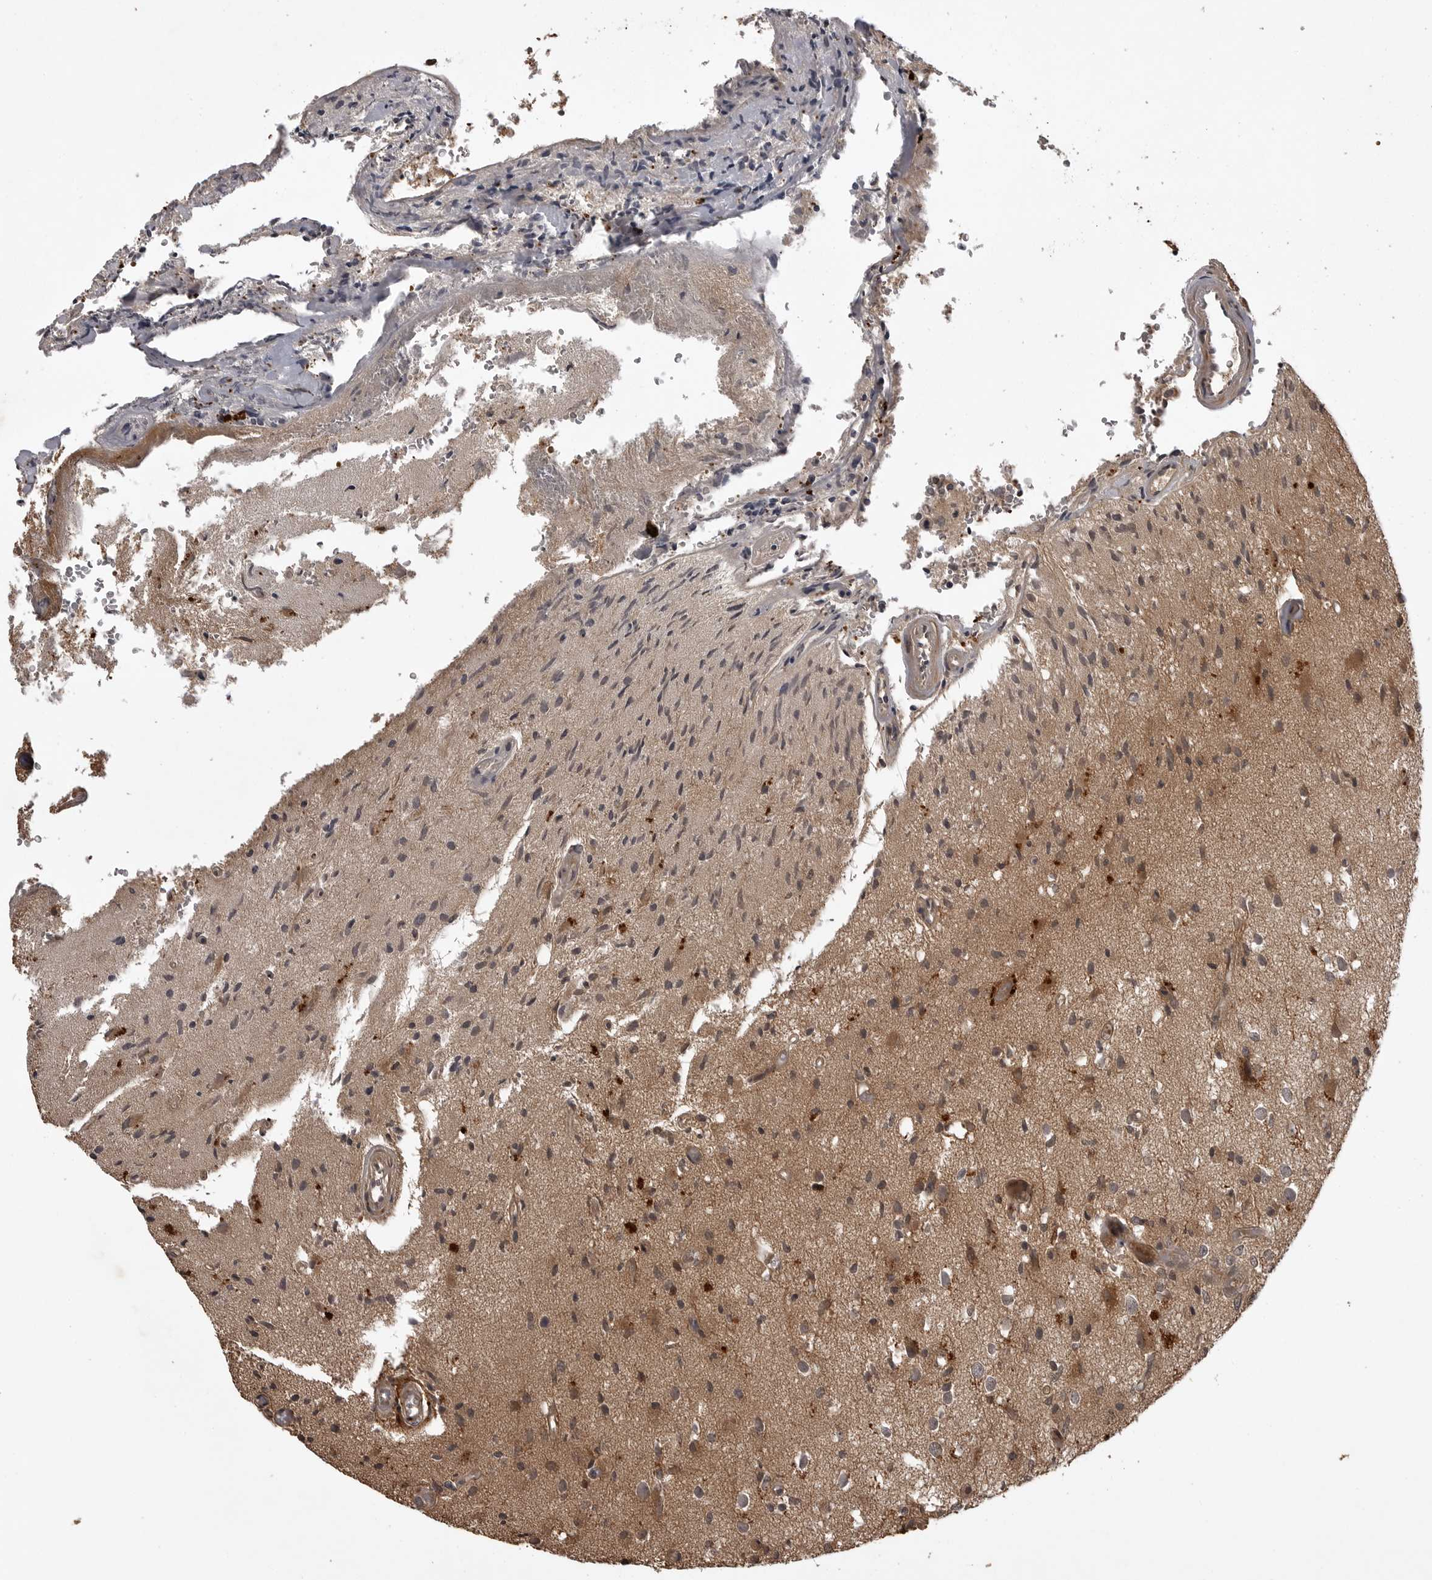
{"staining": {"intensity": "moderate", "quantity": "25%-75%", "location": "cytoplasmic/membranous"}, "tissue": "glioma", "cell_type": "Tumor cells", "image_type": "cancer", "snomed": [{"axis": "morphology", "description": "Normal tissue, NOS"}, {"axis": "morphology", "description": "Glioma, malignant, High grade"}, {"axis": "topography", "description": "Cerebral cortex"}], "caption": "An immunohistochemistry (IHC) image of neoplastic tissue is shown. Protein staining in brown labels moderate cytoplasmic/membranous positivity in malignant glioma (high-grade) within tumor cells.", "gene": "AKAP7", "patient": {"sex": "male", "age": 77}}